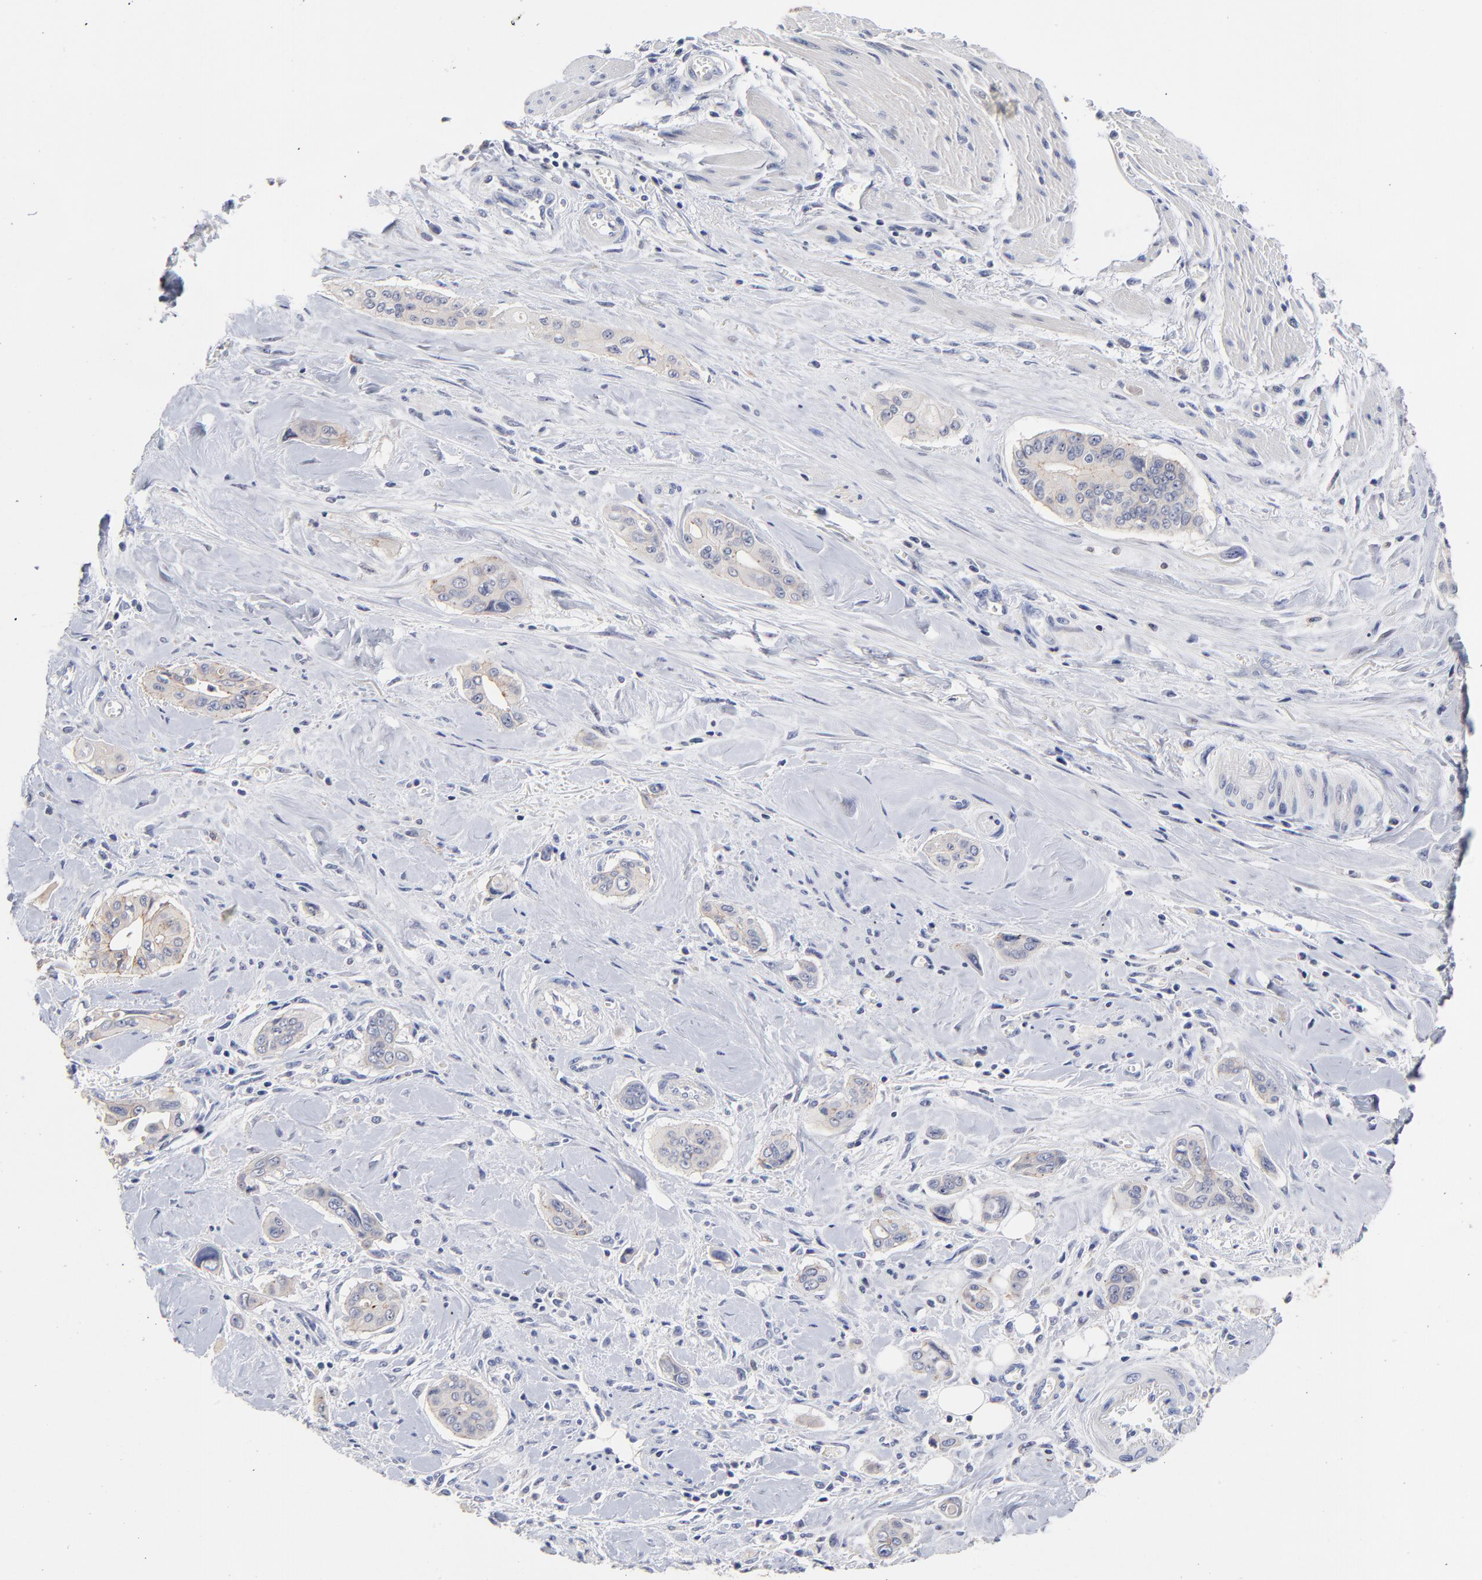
{"staining": {"intensity": "negative", "quantity": "none", "location": "none"}, "tissue": "pancreatic cancer", "cell_type": "Tumor cells", "image_type": "cancer", "snomed": [{"axis": "morphology", "description": "Adenocarcinoma, NOS"}, {"axis": "topography", "description": "Pancreas"}], "caption": "This is an IHC image of human adenocarcinoma (pancreatic). There is no expression in tumor cells.", "gene": "CXADR", "patient": {"sex": "male", "age": 77}}